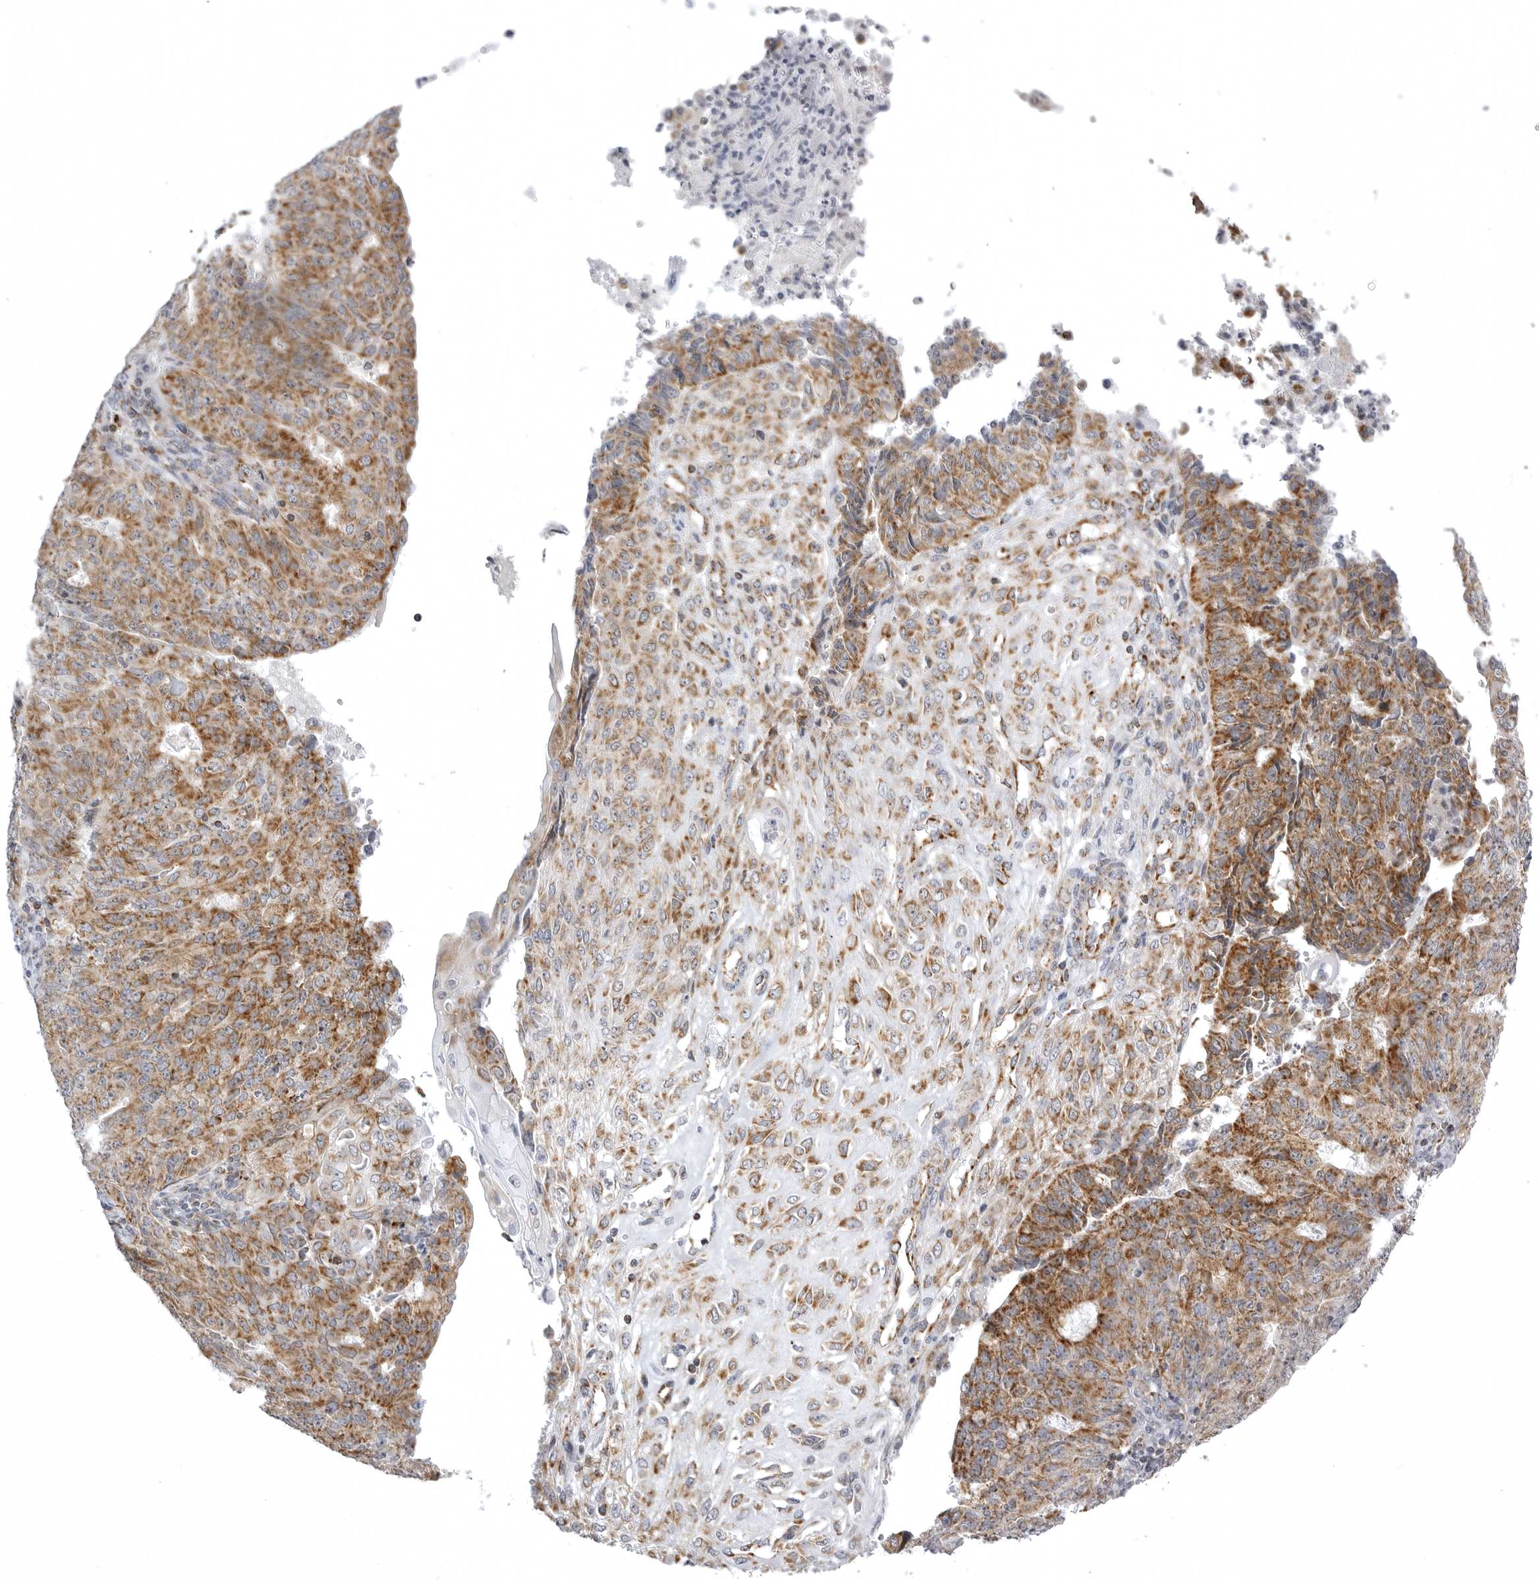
{"staining": {"intensity": "moderate", "quantity": ">75%", "location": "cytoplasmic/membranous"}, "tissue": "endometrial cancer", "cell_type": "Tumor cells", "image_type": "cancer", "snomed": [{"axis": "morphology", "description": "Adenocarcinoma, NOS"}, {"axis": "topography", "description": "Endometrium"}], "caption": "This histopathology image displays immunohistochemistry (IHC) staining of human endometrial adenocarcinoma, with medium moderate cytoplasmic/membranous staining in approximately >75% of tumor cells.", "gene": "TUFM", "patient": {"sex": "female", "age": 32}}